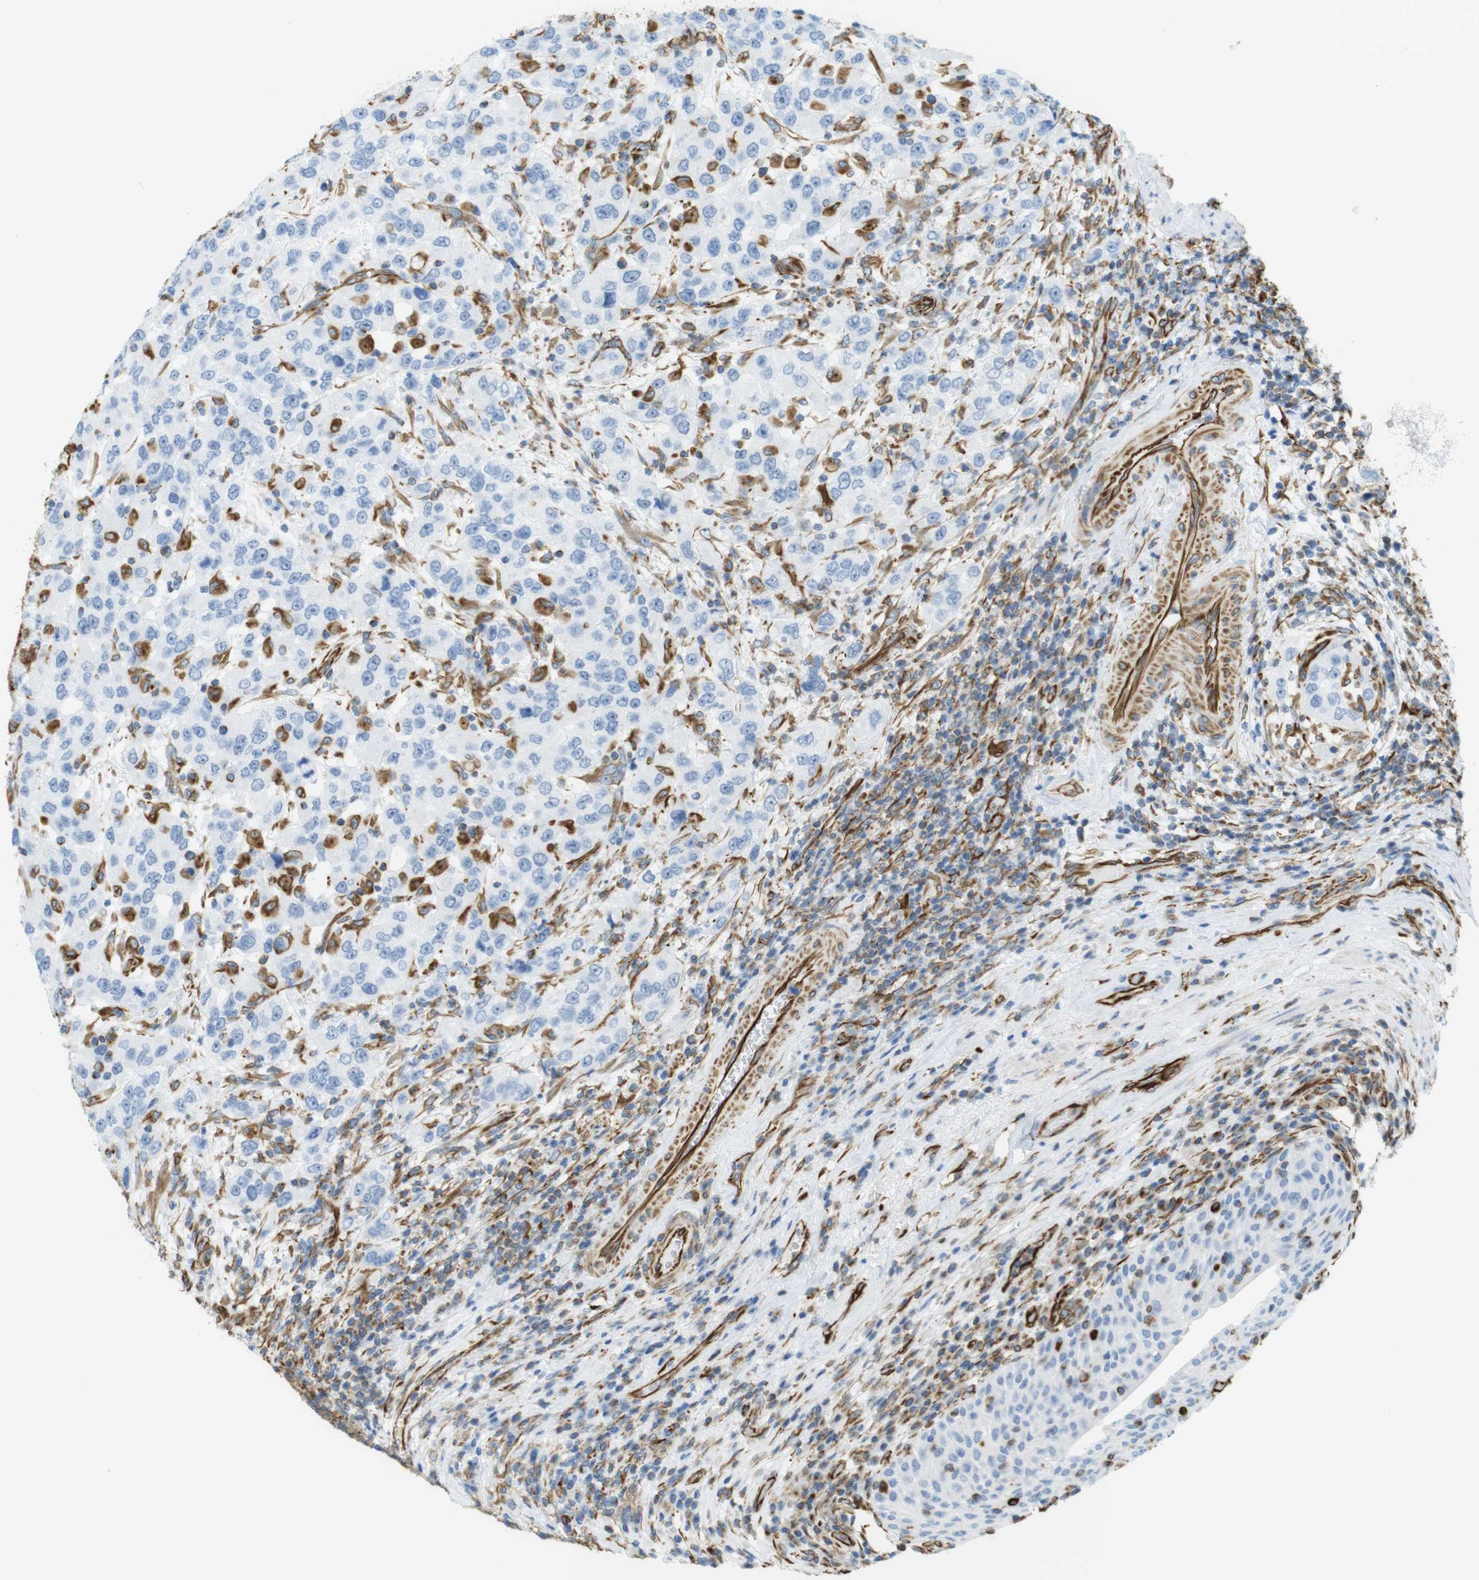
{"staining": {"intensity": "negative", "quantity": "none", "location": "none"}, "tissue": "urothelial cancer", "cell_type": "Tumor cells", "image_type": "cancer", "snomed": [{"axis": "morphology", "description": "Urothelial carcinoma, High grade"}, {"axis": "topography", "description": "Urinary bladder"}], "caption": "DAB (3,3'-diaminobenzidine) immunohistochemical staining of urothelial cancer demonstrates no significant expression in tumor cells. (Brightfield microscopy of DAB immunohistochemistry at high magnification).", "gene": "MS4A10", "patient": {"sex": "female", "age": 80}}